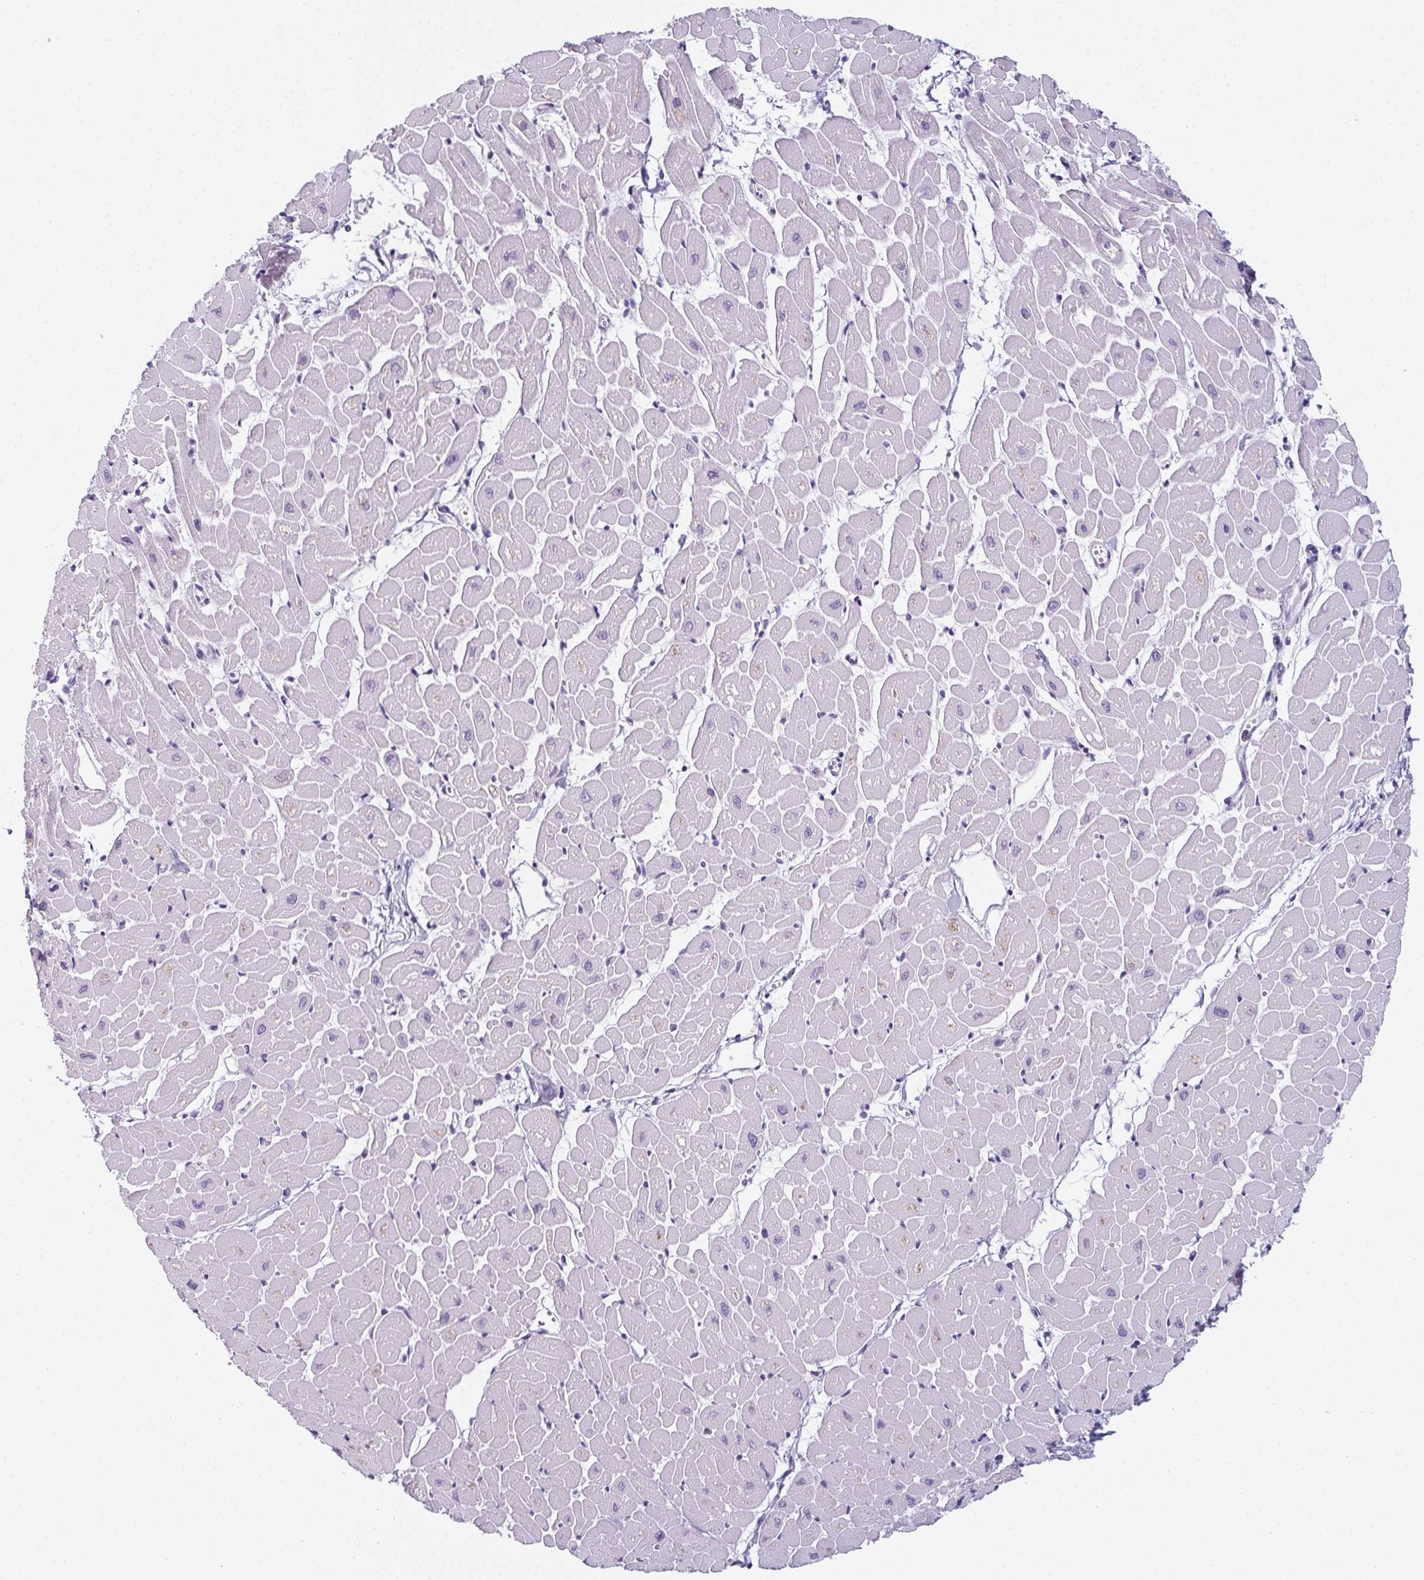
{"staining": {"intensity": "negative", "quantity": "none", "location": "none"}, "tissue": "heart muscle", "cell_type": "Cardiomyocytes", "image_type": "normal", "snomed": [{"axis": "morphology", "description": "Normal tissue, NOS"}, {"axis": "topography", "description": "Heart"}], "caption": "A high-resolution micrograph shows IHC staining of benign heart muscle, which displays no significant expression in cardiomyocytes. (IHC, brightfield microscopy, high magnification).", "gene": "ENKUR", "patient": {"sex": "male", "age": 57}}